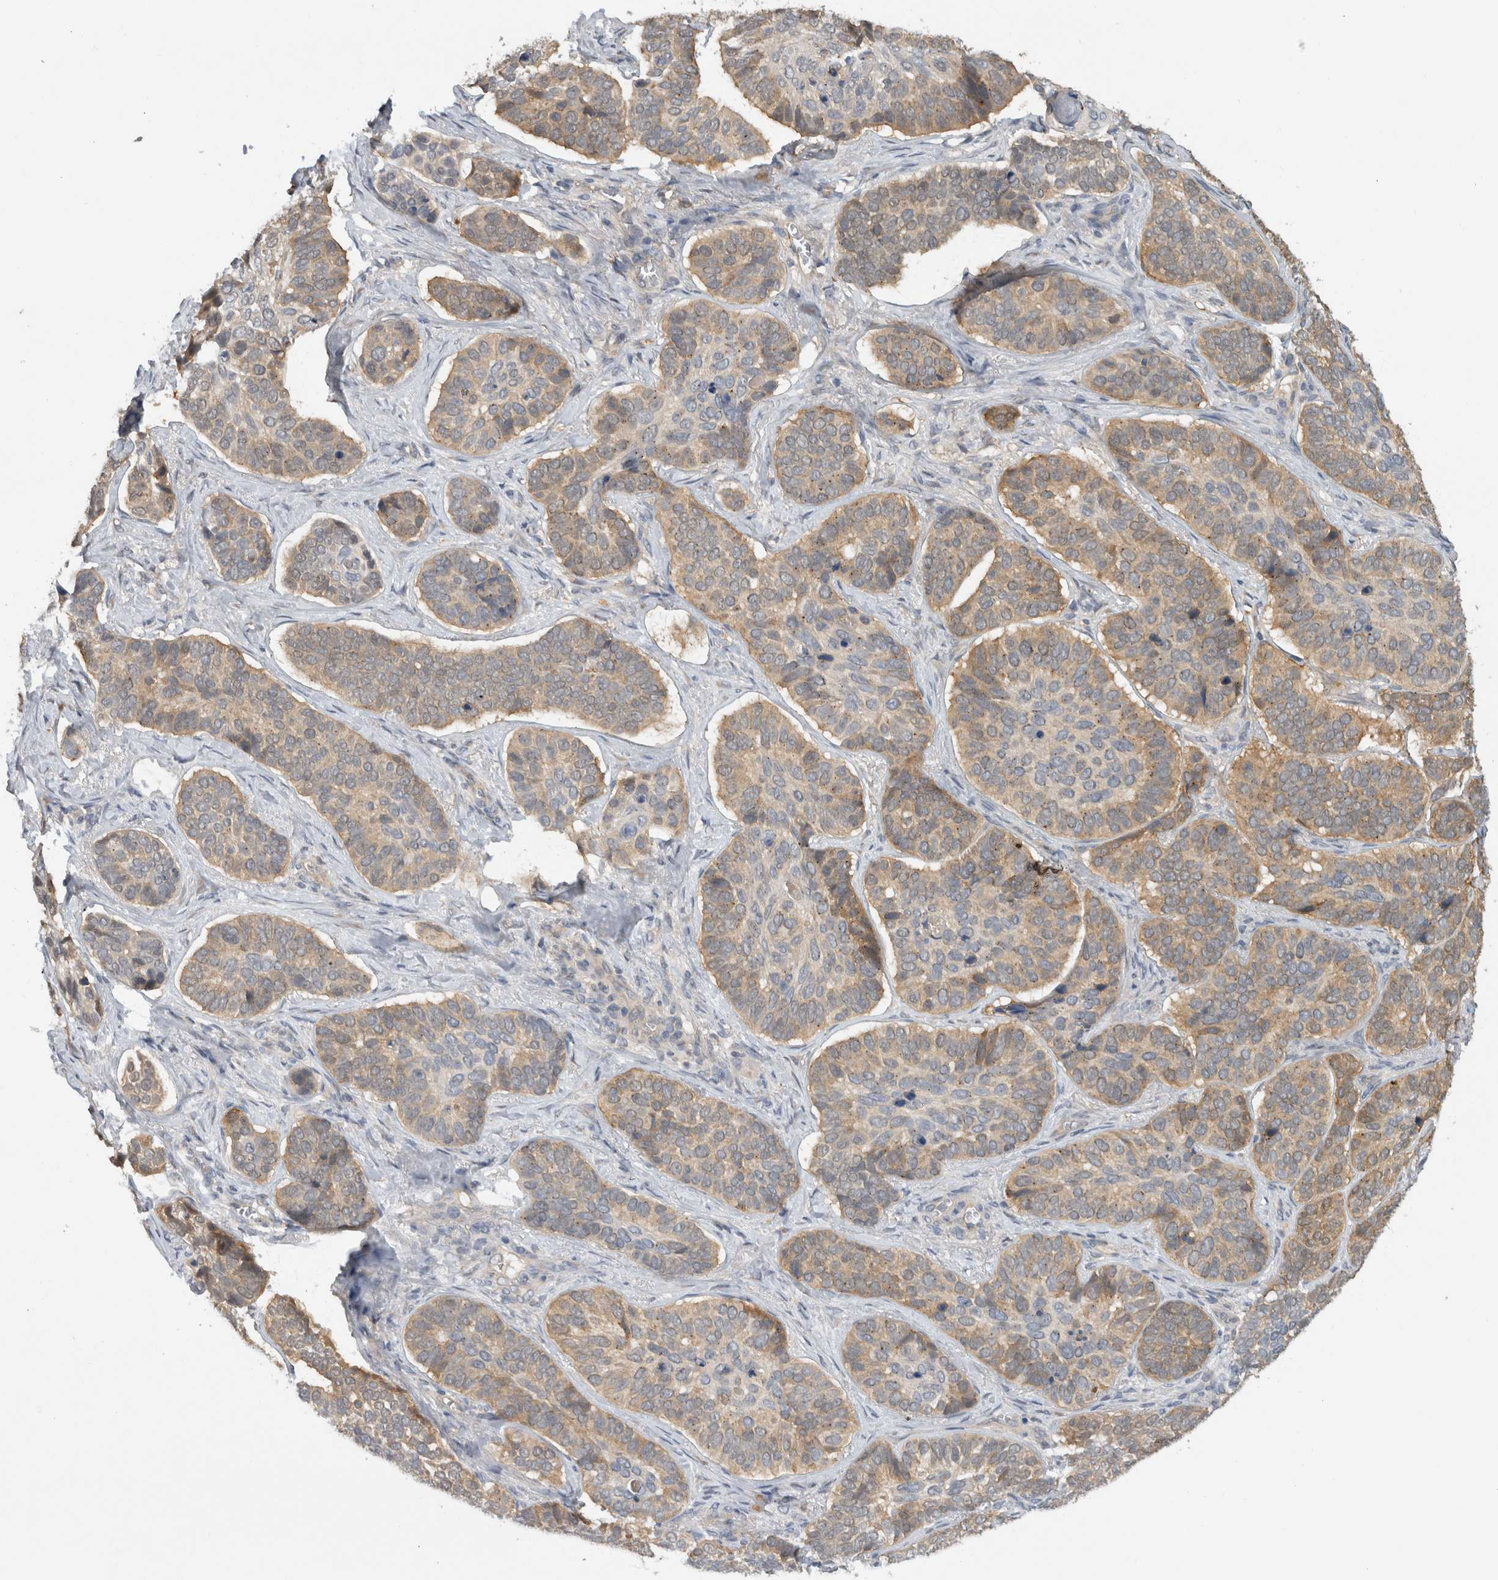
{"staining": {"intensity": "weak", "quantity": ">75%", "location": "cytoplasmic/membranous"}, "tissue": "skin cancer", "cell_type": "Tumor cells", "image_type": "cancer", "snomed": [{"axis": "morphology", "description": "Basal cell carcinoma"}, {"axis": "topography", "description": "Skin"}], "caption": "This image exhibits skin cancer (basal cell carcinoma) stained with immunohistochemistry to label a protein in brown. The cytoplasmic/membranous of tumor cells show weak positivity for the protein. Nuclei are counter-stained blue.", "gene": "AASDHPPT", "patient": {"sex": "male", "age": 62}}